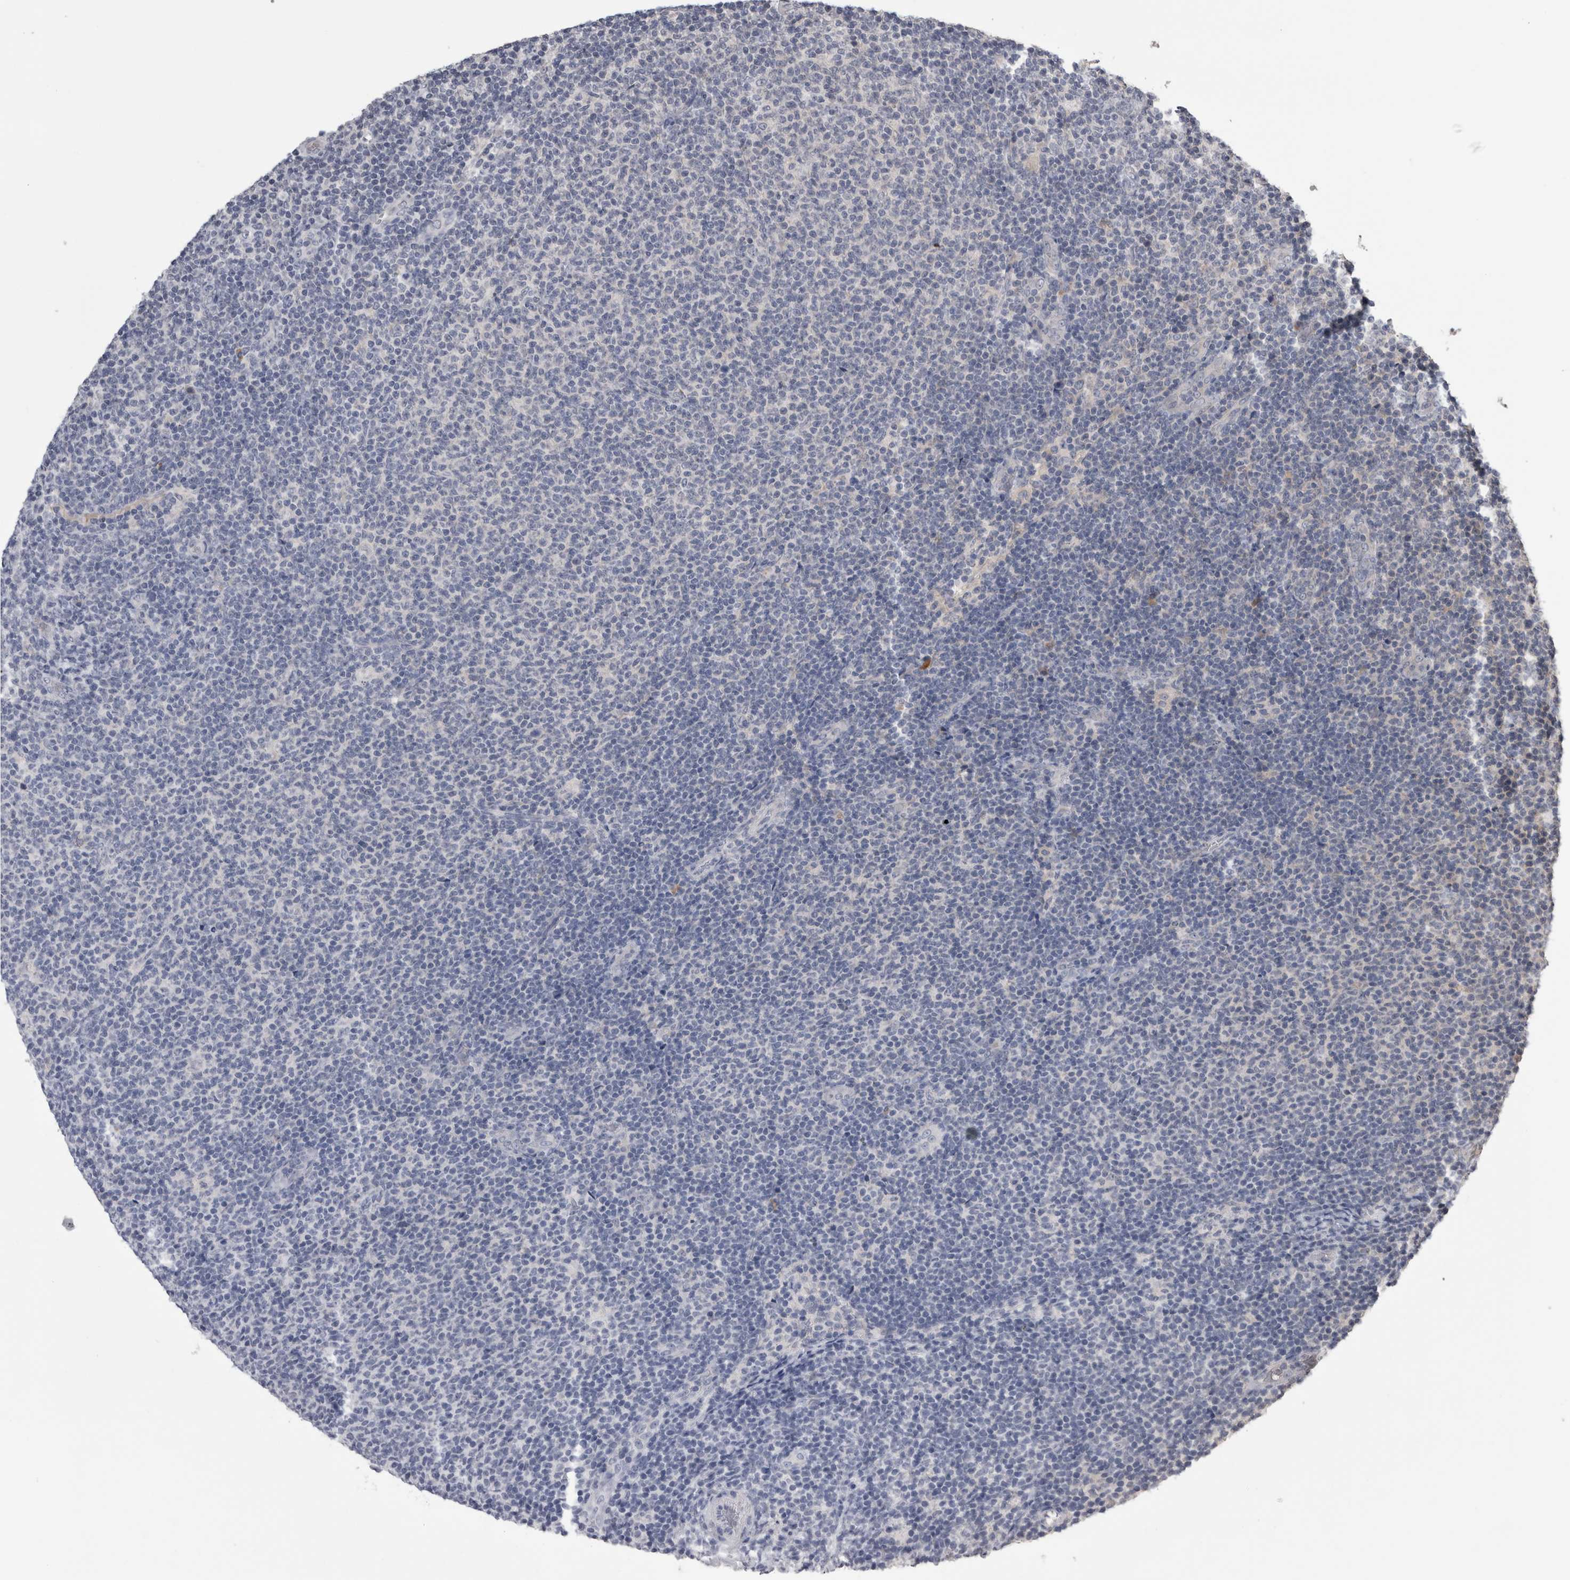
{"staining": {"intensity": "negative", "quantity": "none", "location": "none"}, "tissue": "lymphoma", "cell_type": "Tumor cells", "image_type": "cancer", "snomed": [{"axis": "morphology", "description": "Malignant lymphoma, non-Hodgkin's type, Low grade"}, {"axis": "topography", "description": "Lymph node"}], "caption": "There is no significant expression in tumor cells of malignant lymphoma, non-Hodgkin's type (low-grade).", "gene": "ANXA13", "patient": {"sex": "male", "age": 66}}